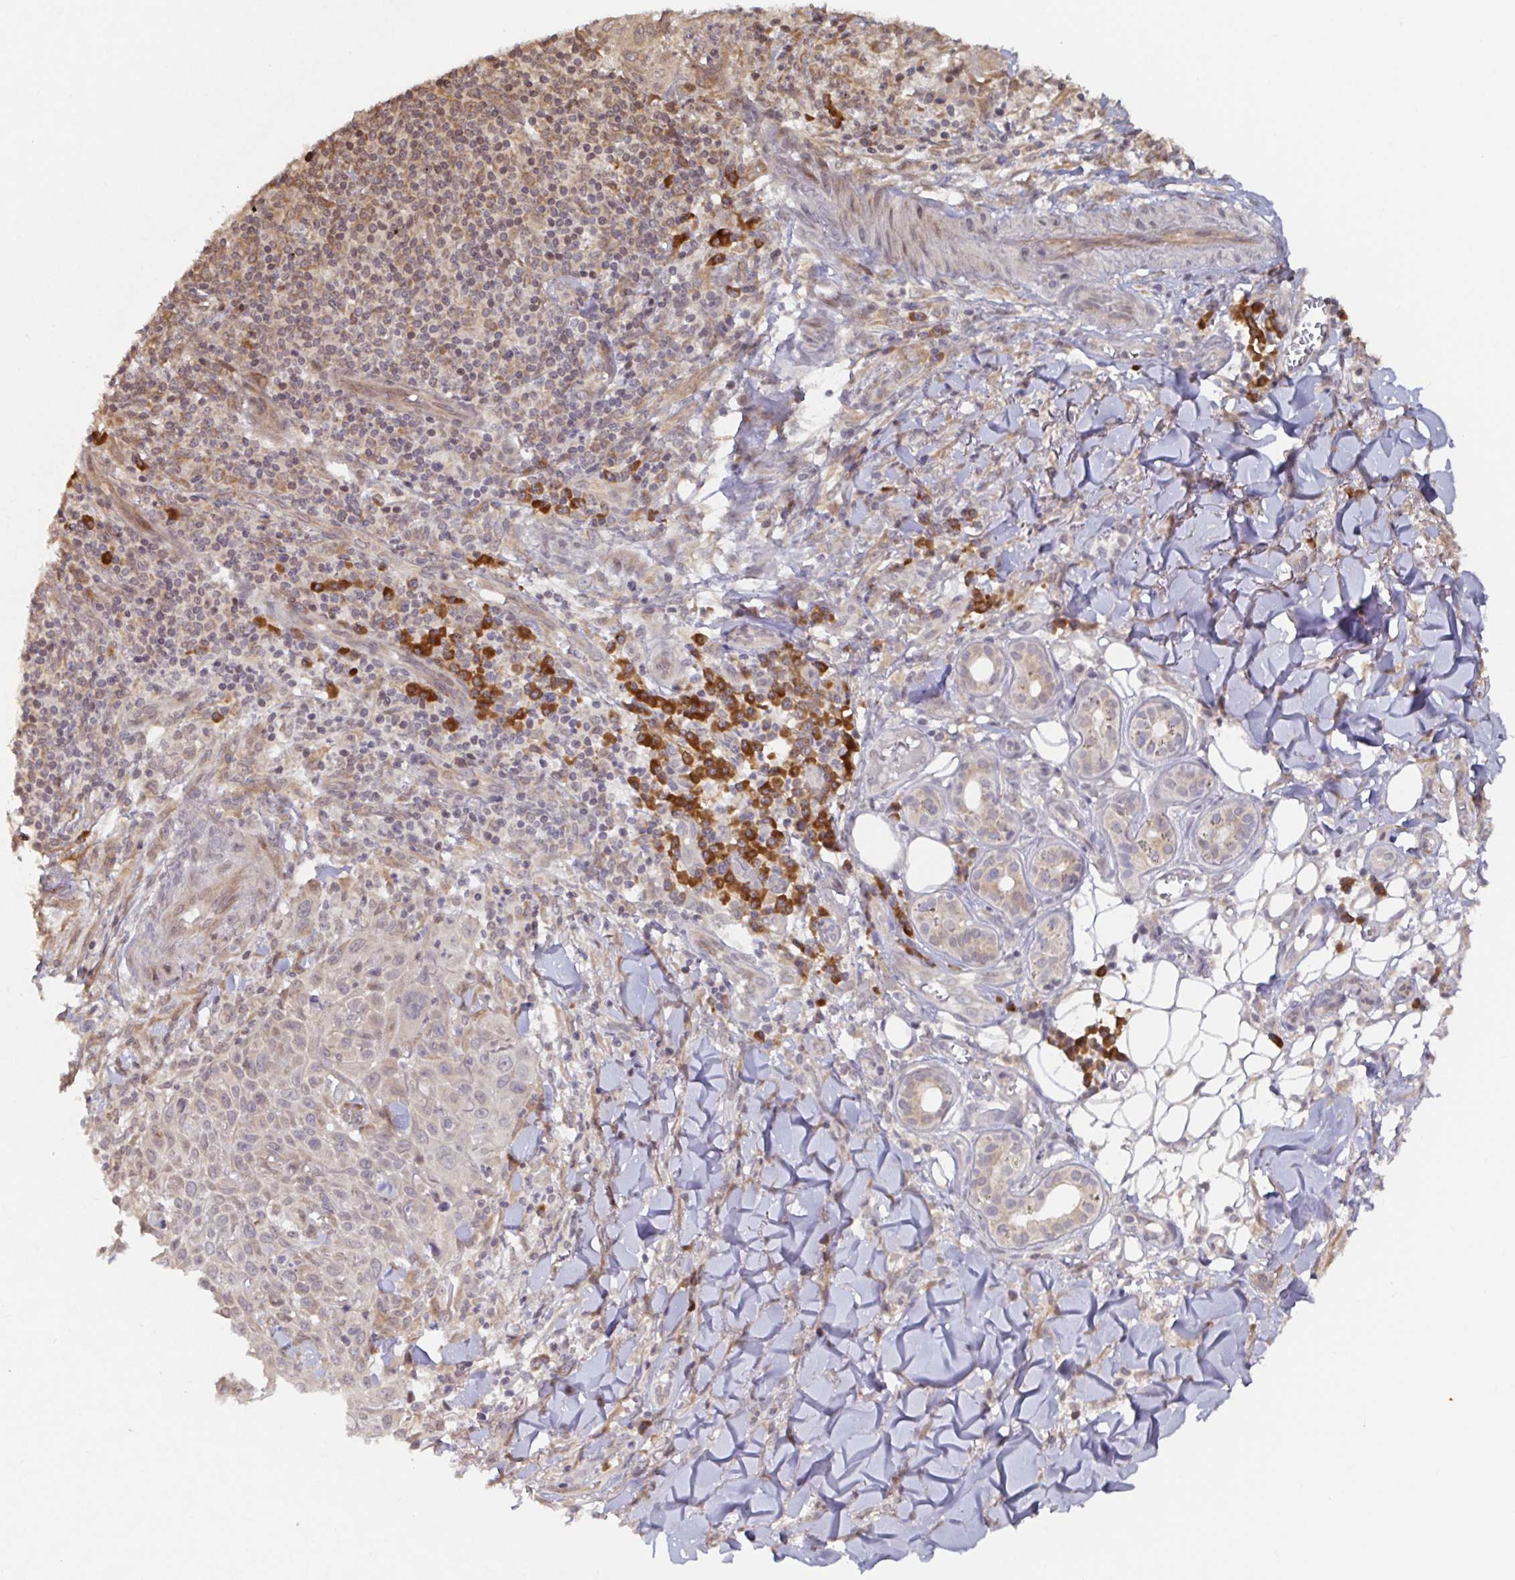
{"staining": {"intensity": "negative", "quantity": "none", "location": "none"}, "tissue": "skin cancer", "cell_type": "Tumor cells", "image_type": "cancer", "snomed": [{"axis": "morphology", "description": "Squamous cell carcinoma, NOS"}, {"axis": "topography", "description": "Skin"}], "caption": "Tumor cells show no significant expression in skin squamous cell carcinoma.", "gene": "ALG1", "patient": {"sex": "male", "age": 75}}